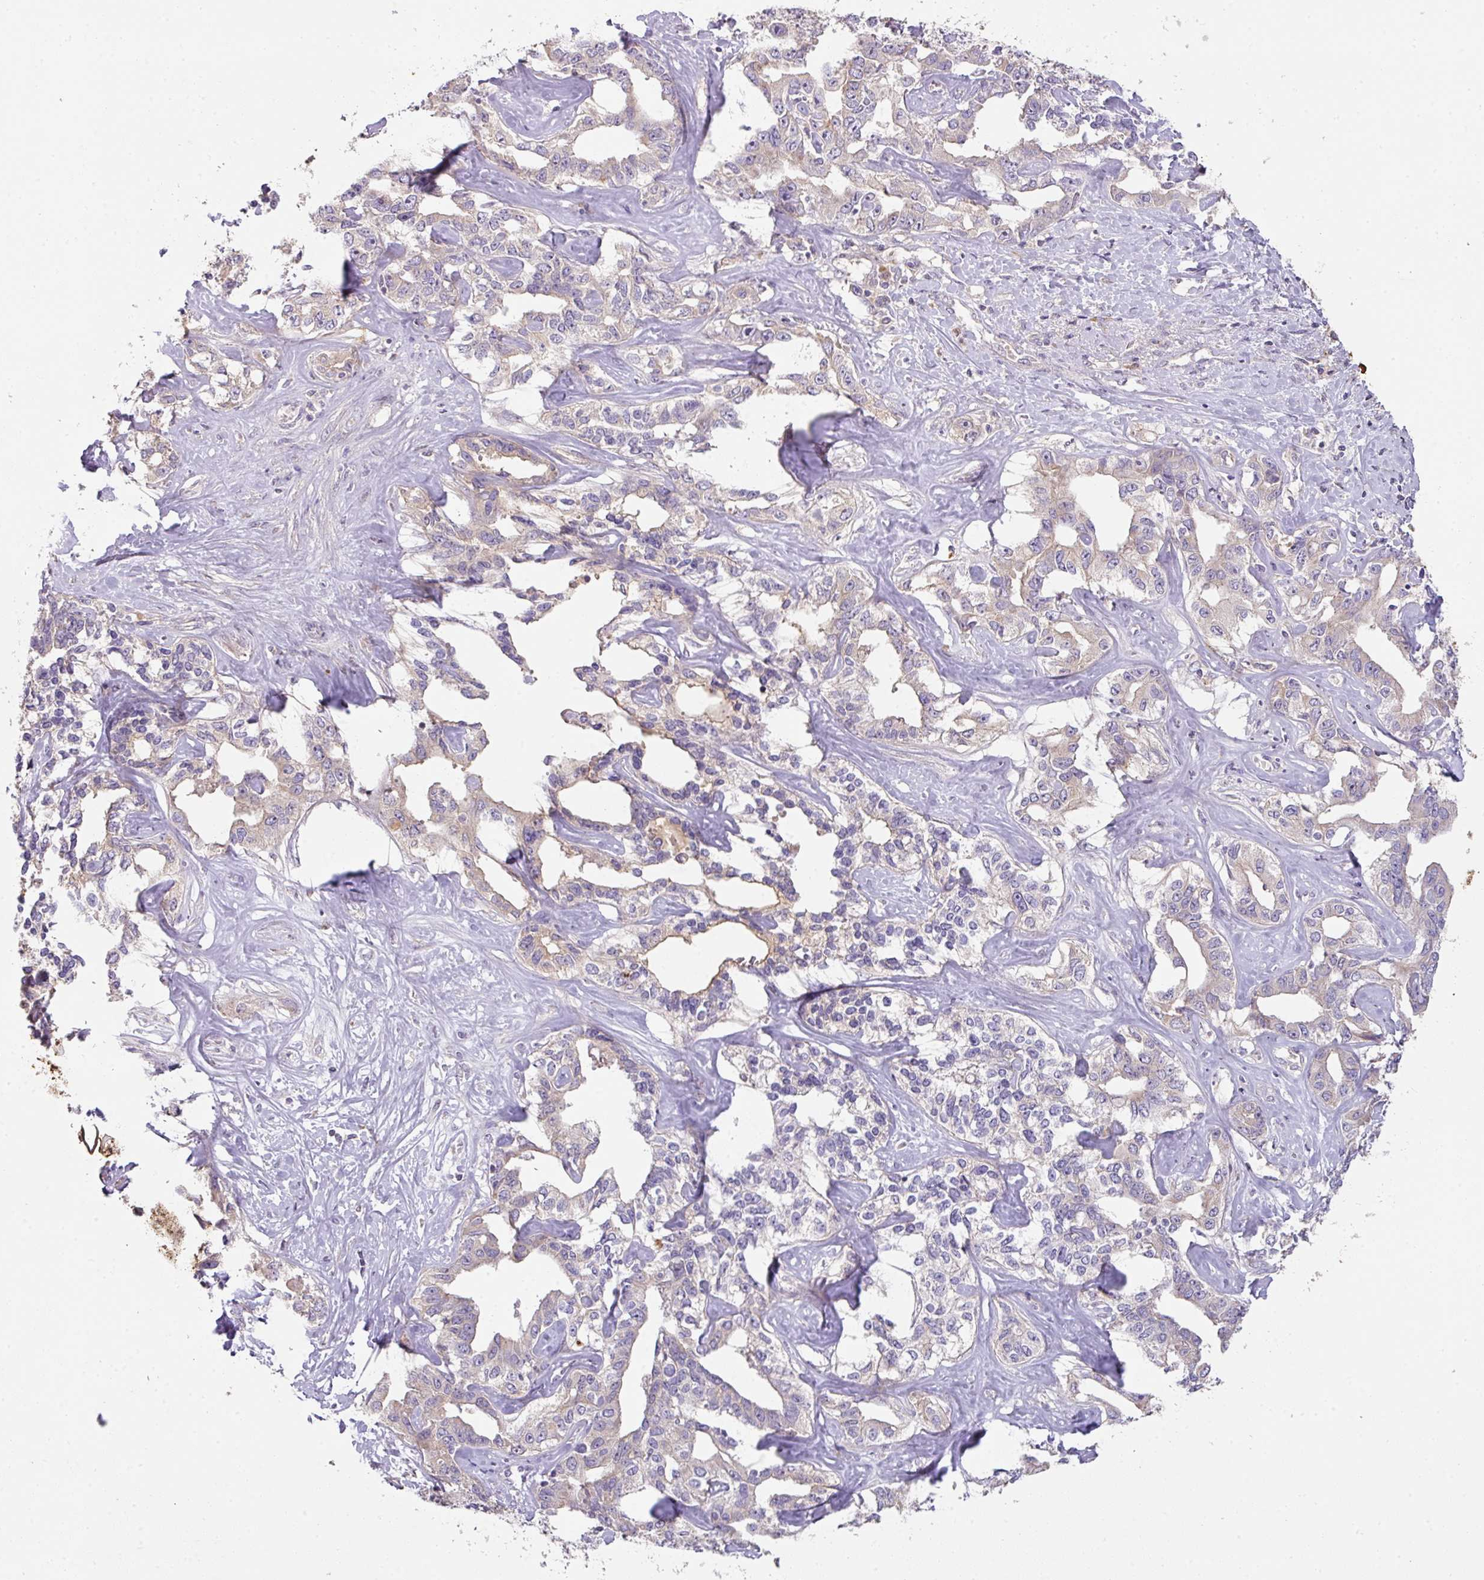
{"staining": {"intensity": "weak", "quantity": "<25%", "location": "cytoplasmic/membranous"}, "tissue": "liver cancer", "cell_type": "Tumor cells", "image_type": "cancer", "snomed": [{"axis": "morphology", "description": "Cholangiocarcinoma"}, {"axis": "topography", "description": "Liver"}], "caption": "A histopathology image of human liver cancer is negative for staining in tumor cells. (DAB (3,3'-diaminobenzidine) immunohistochemistry (IHC) visualized using brightfield microscopy, high magnification).", "gene": "ZNF266", "patient": {"sex": "male", "age": 59}}